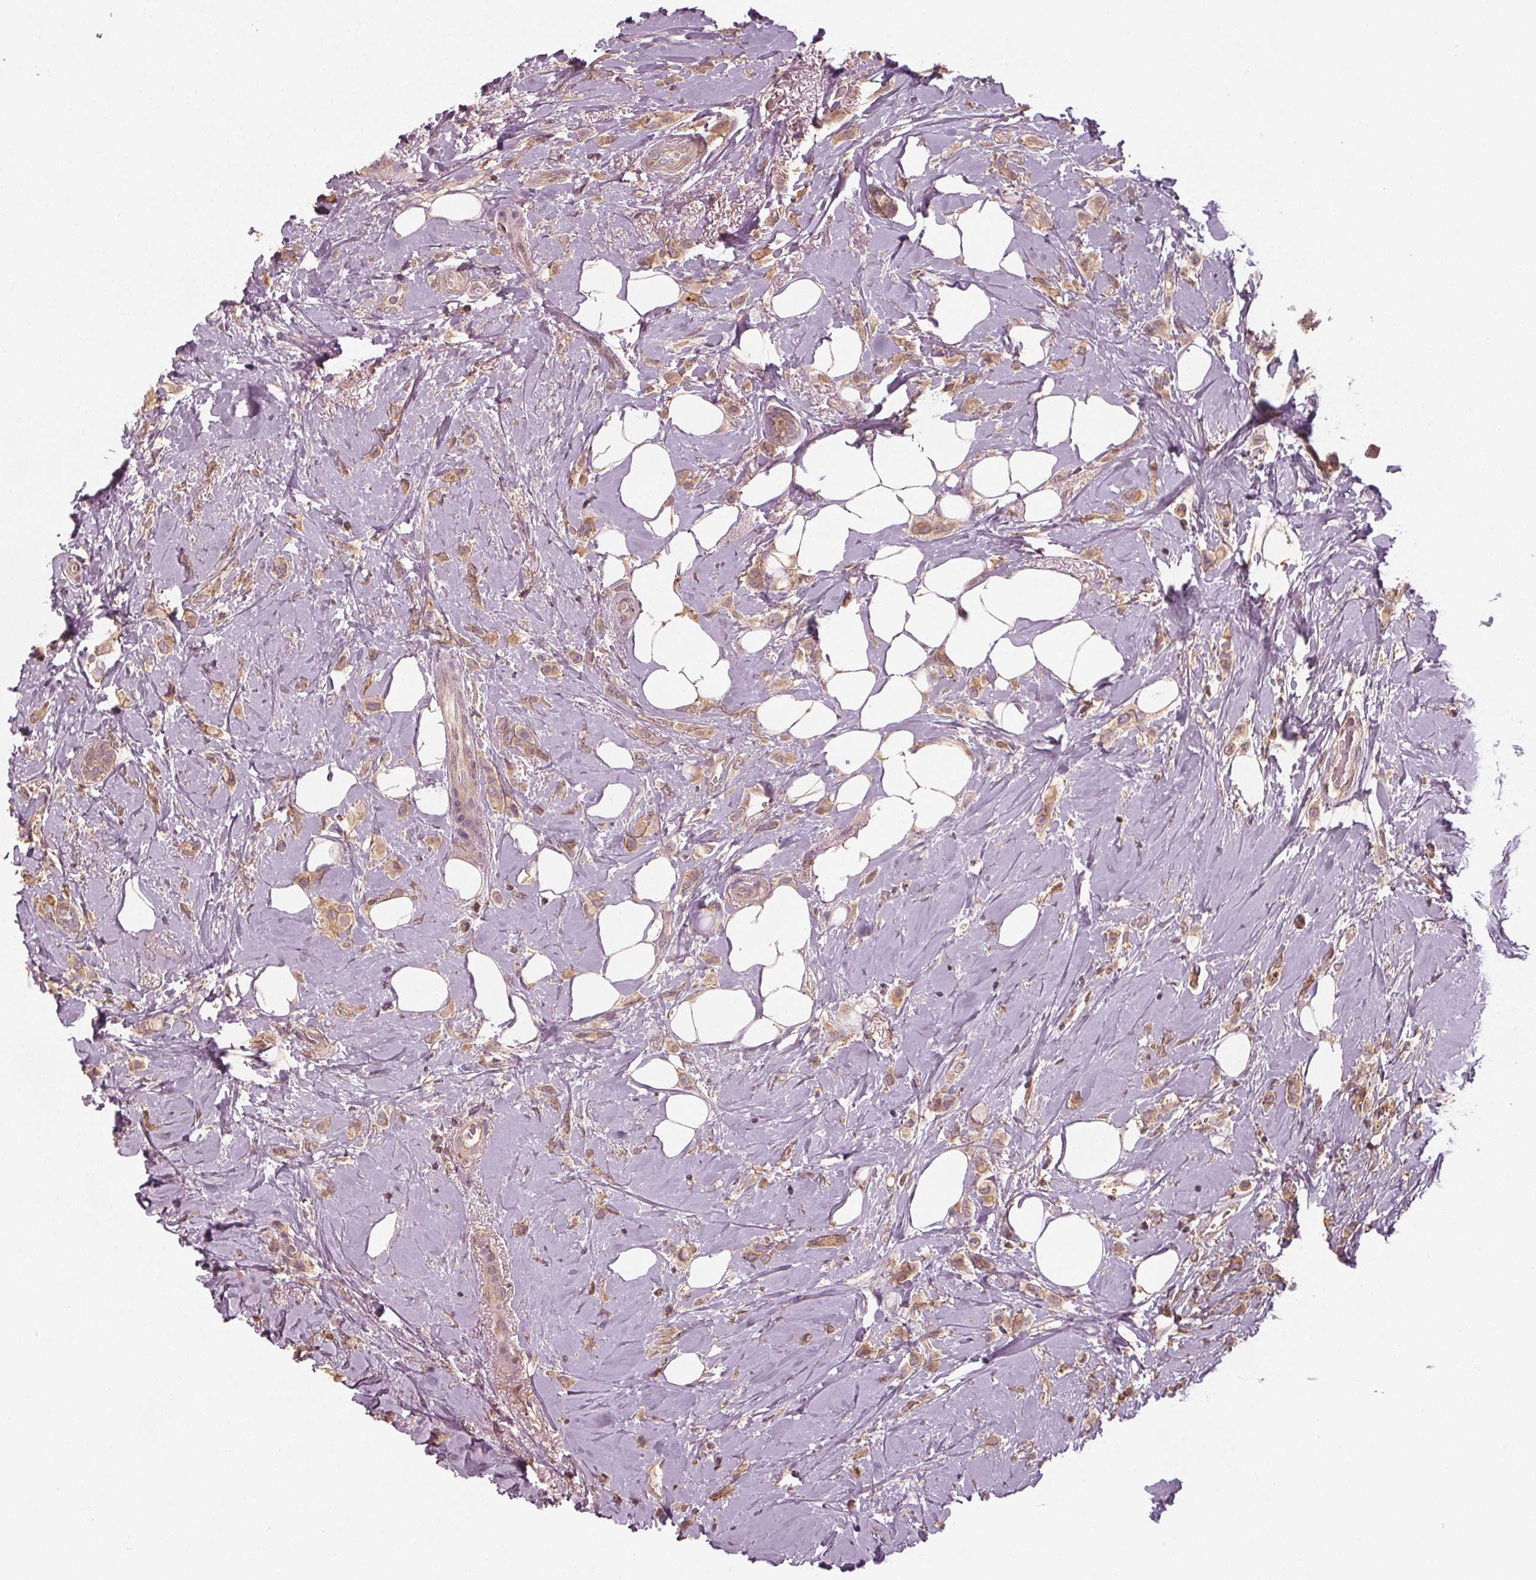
{"staining": {"intensity": "weak", "quantity": ">75%", "location": "cytoplasmic/membranous"}, "tissue": "breast cancer", "cell_type": "Tumor cells", "image_type": "cancer", "snomed": [{"axis": "morphology", "description": "Lobular carcinoma"}, {"axis": "topography", "description": "Breast"}], "caption": "Breast cancer (lobular carcinoma) stained for a protein exhibits weak cytoplasmic/membranous positivity in tumor cells.", "gene": "GNB2", "patient": {"sex": "female", "age": 66}}